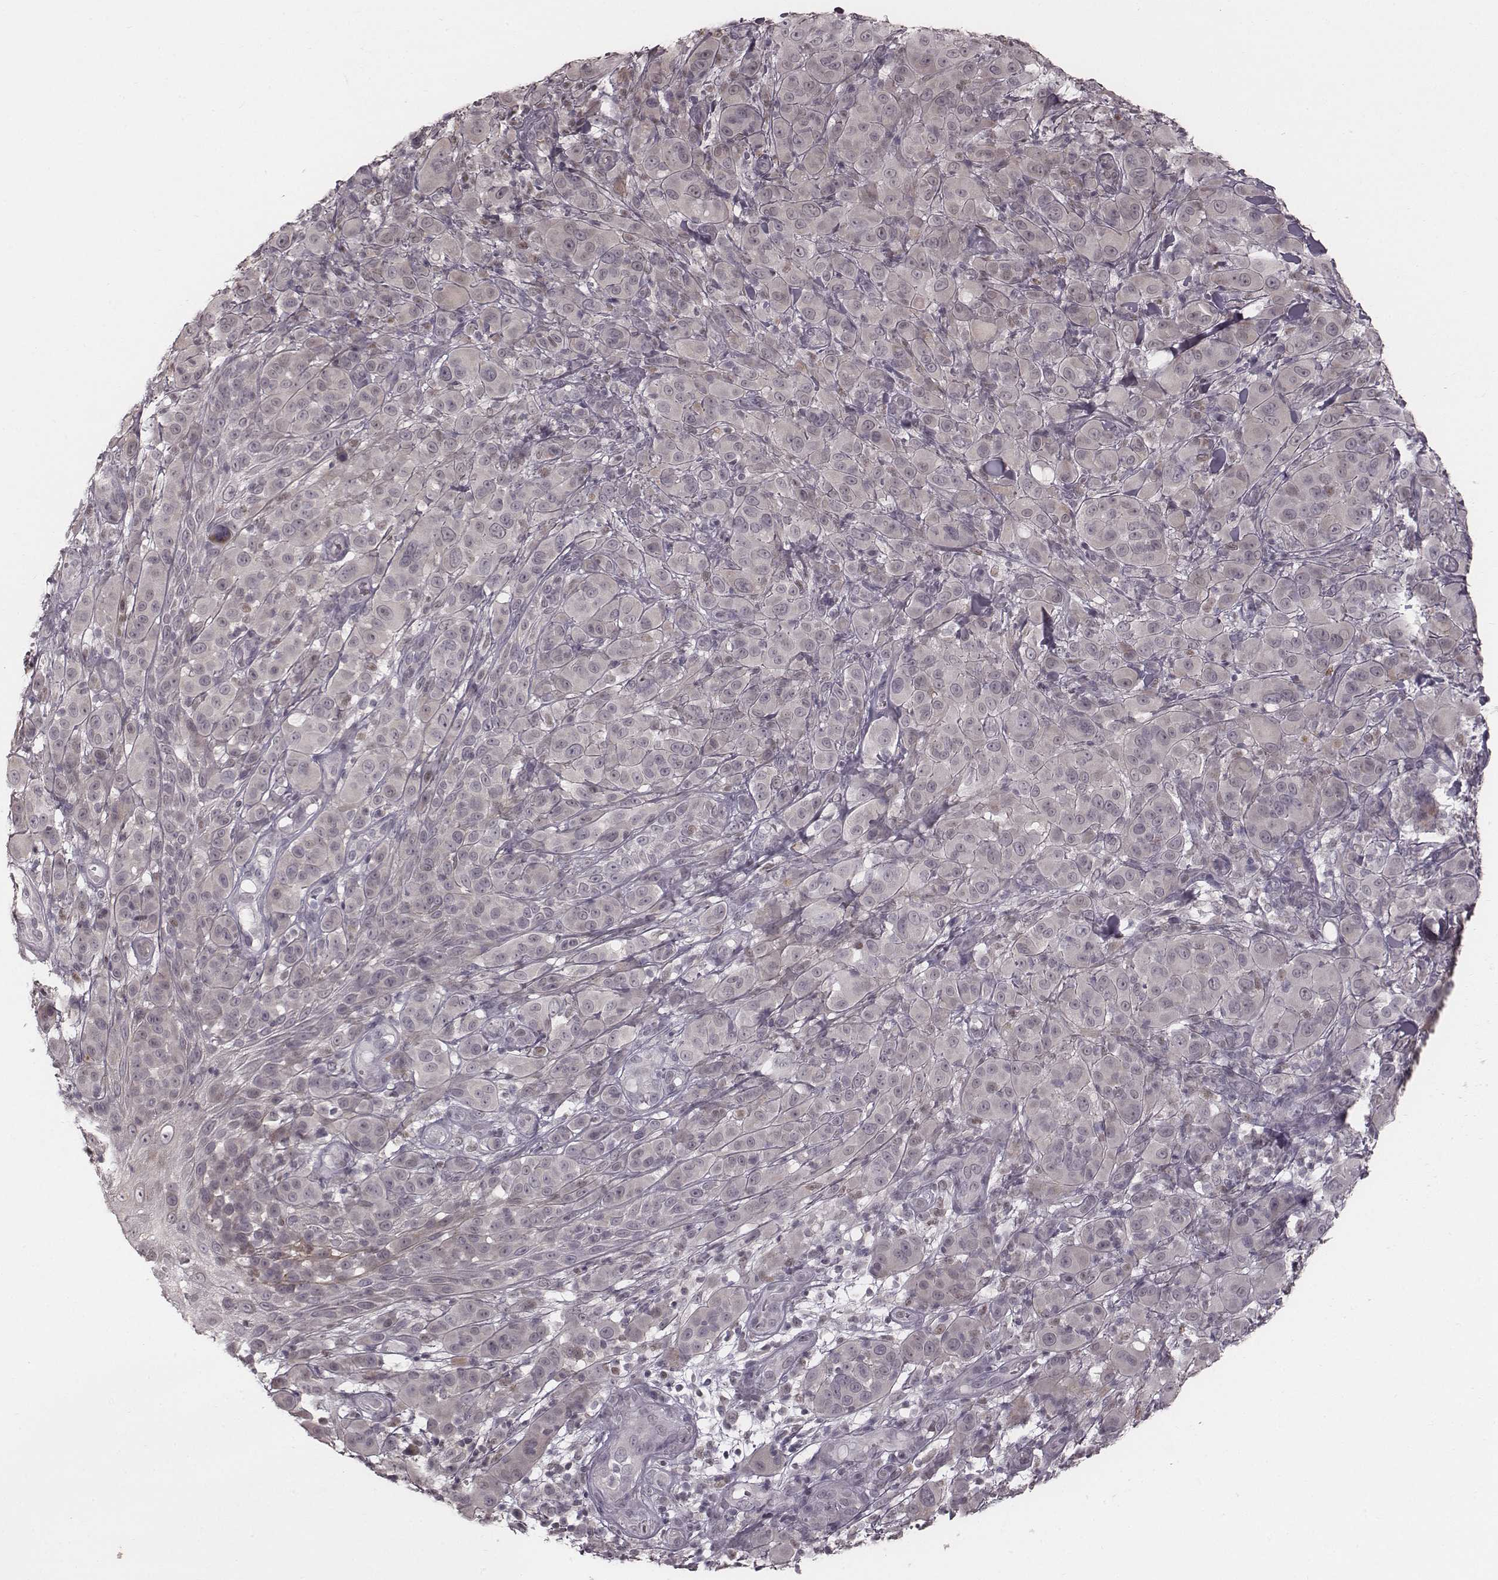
{"staining": {"intensity": "negative", "quantity": "none", "location": "none"}, "tissue": "melanoma", "cell_type": "Tumor cells", "image_type": "cancer", "snomed": [{"axis": "morphology", "description": "Malignant melanoma, NOS"}, {"axis": "topography", "description": "Skin"}], "caption": "Immunohistochemical staining of malignant melanoma exhibits no significant staining in tumor cells. (Stains: DAB IHC with hematoxylin counter stain, Microscopy: brightfield microscopy at high magnification).", "gene": "IQCG", "patient": {"sex": "female", "age": 87}}